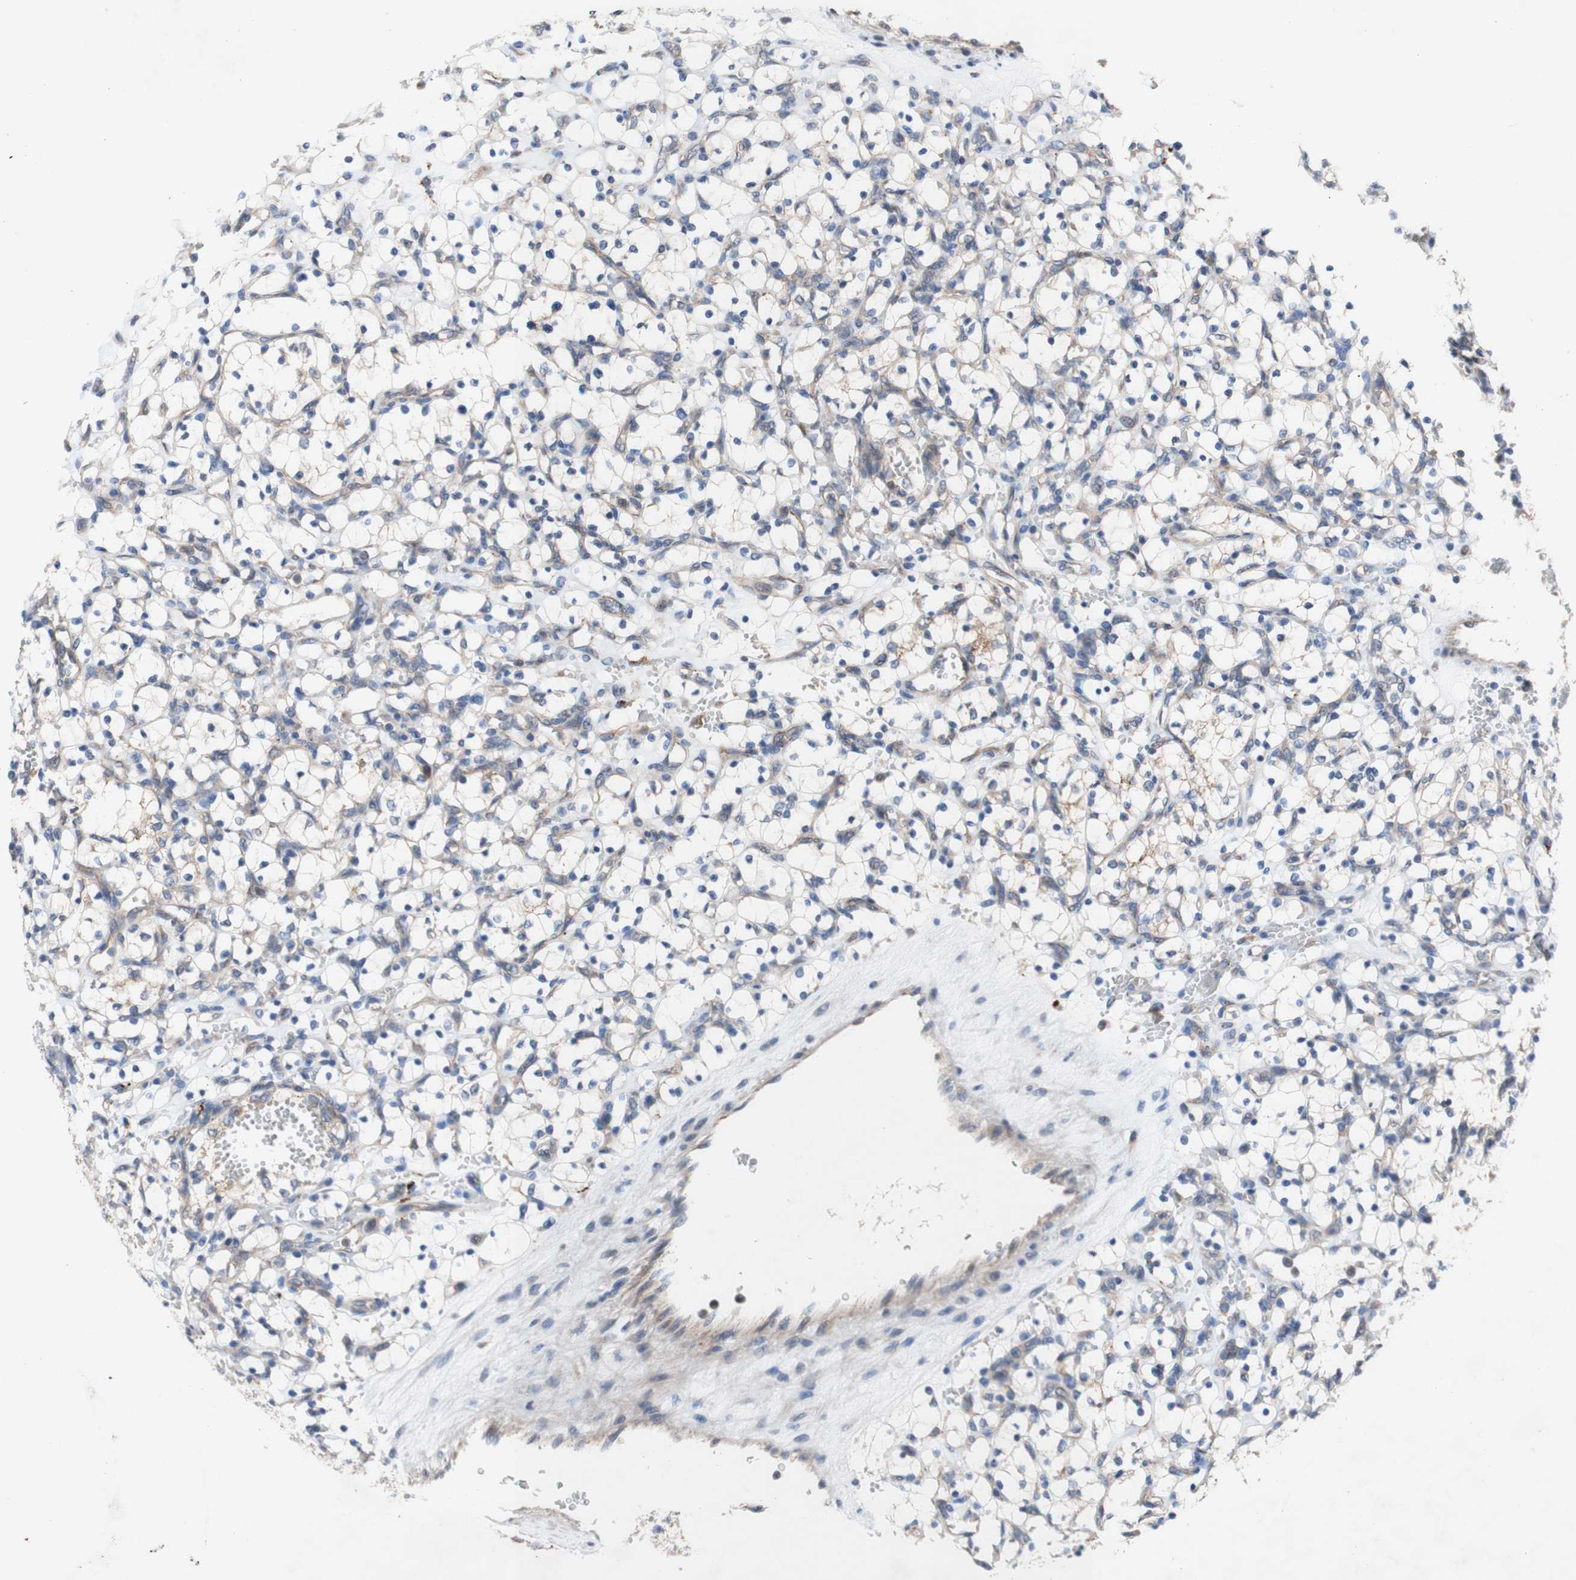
{"staining": {"intensity": "negative", "quantity": "none", "location": "none"}, "tissue": "renal cancer", "cell_type": "Tumor cells", "image_type": "cancer", "snomed": [{"axis": "morphology", "description": "Adenocarcinoma, NOS"}, {"axis": "topography", "description": "Kidney"}], "caption": "Protein analysis of renal adenocarcinoma demonstrates no significant expression in tumor cells.", "gene": "PDGFB", "patient": {"sex": "female", "age": 69}}